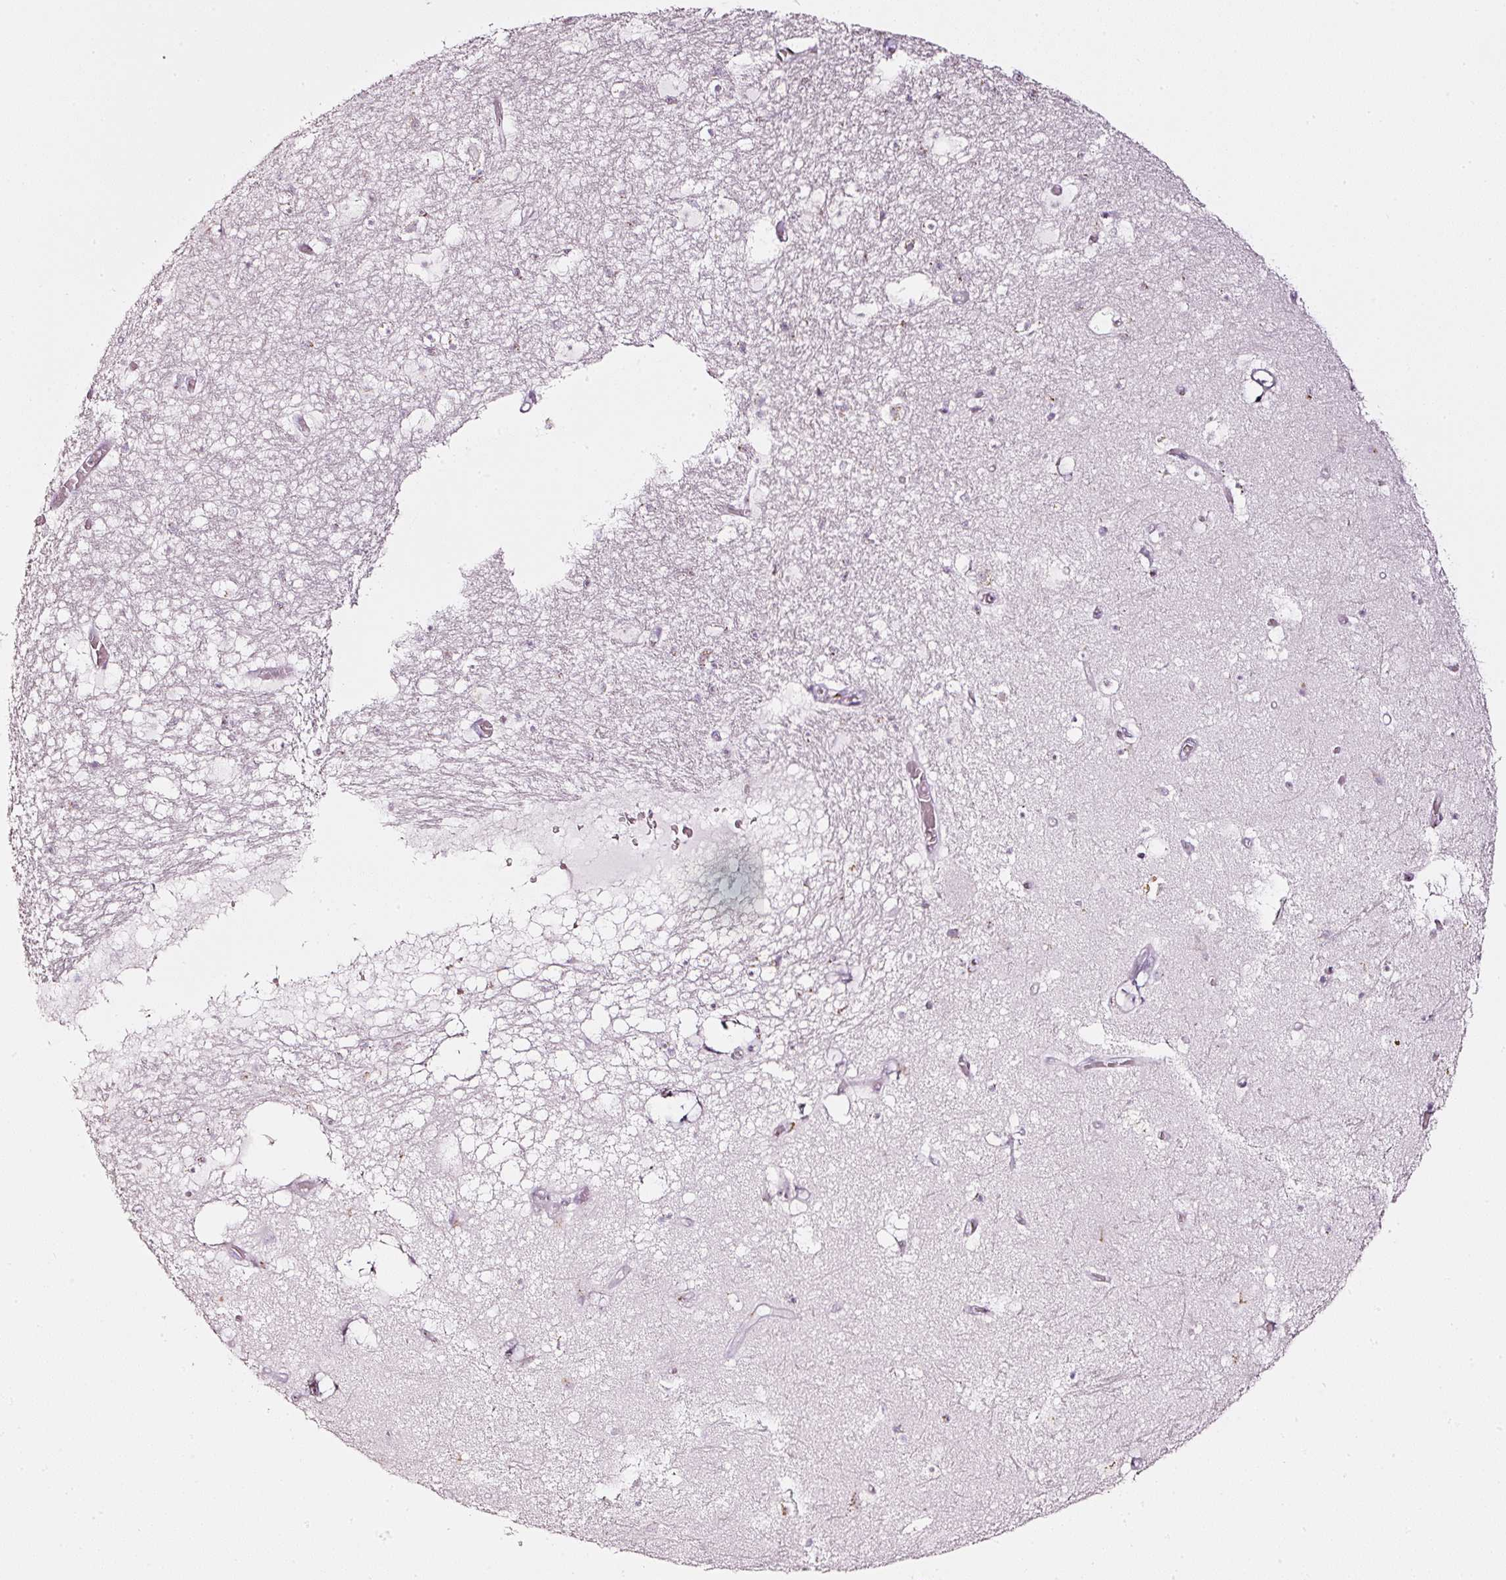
{"staining": {"intensity": "negative", "quantity": "none", "location": "none"}, "tissue": "hippocampus", "cell_type": "Glial cells", "image_type": "normal", "snomed": [{"axis": "morphology", "description": "Normal tissue, NOS"}, {"axis": "topography", "description": "Hippocampus"}], "caption": "Immunohistochemistry image of unremarkable hippocampus: hippocampus stained with DAB shows no significant protein expression in glial cells. (DAB immunohistochemistry (IHC) visualized using brightfield microscopy, high magnification).", "gene": "SDF4", "patient": {"sex": "female", "age": 52}}